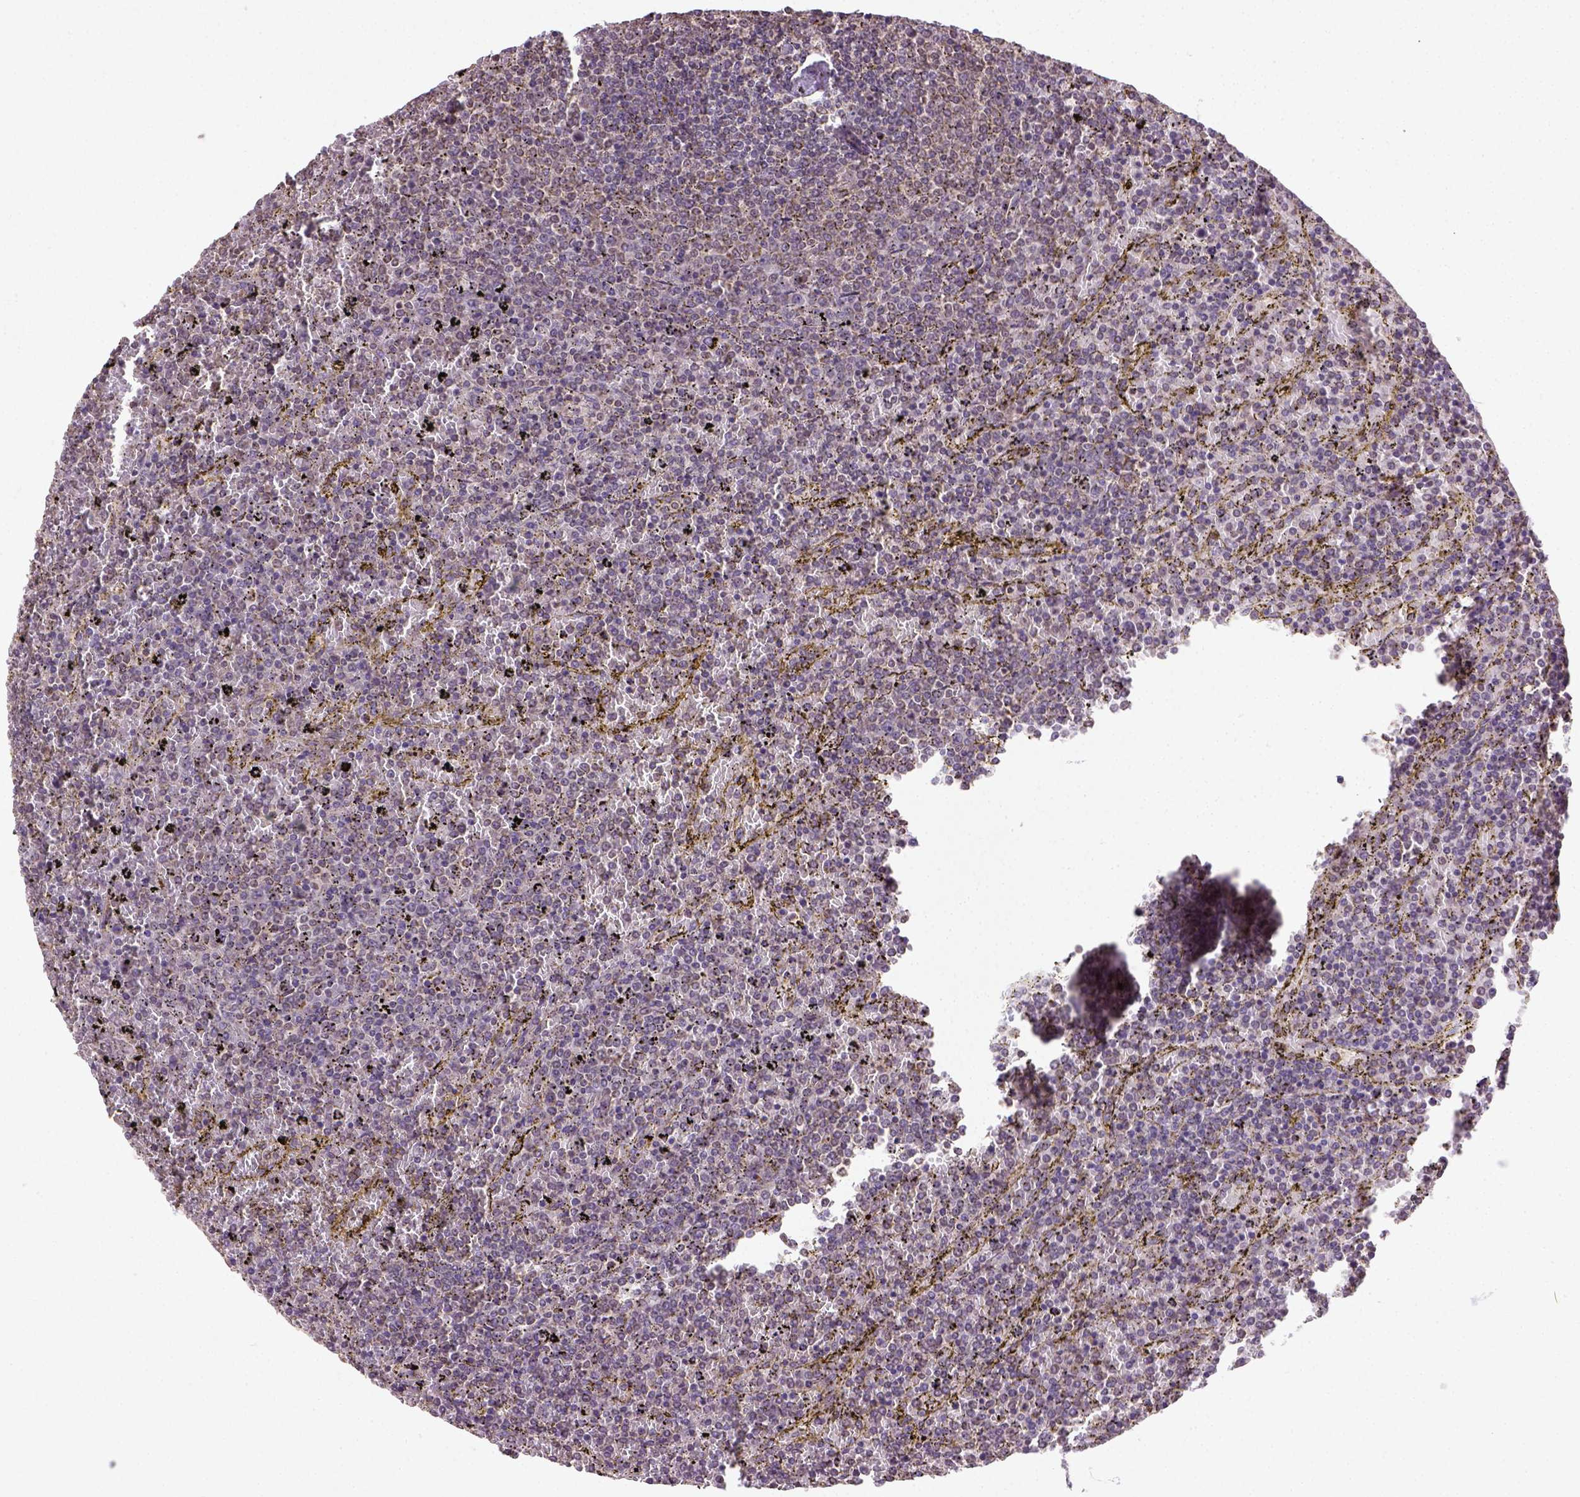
{"staining": {"intensity": "negative", "quantity": "none", "location": "none"}, "tissue": "lymphoma", "cell_type": "Tumor cells", "image_type": "cancer", "snomed": [{"axis": "morphology", "description": "Malignant lymphoma, non-Hodgkin's type, Low grade"}, {"axis": "topography", "description": "Spleen"}], "caption": "Tumor cells show no significant protein expression in lymphoma.", "gene": "NUDT10", "patient": {"sex": "female", "age": 77}}